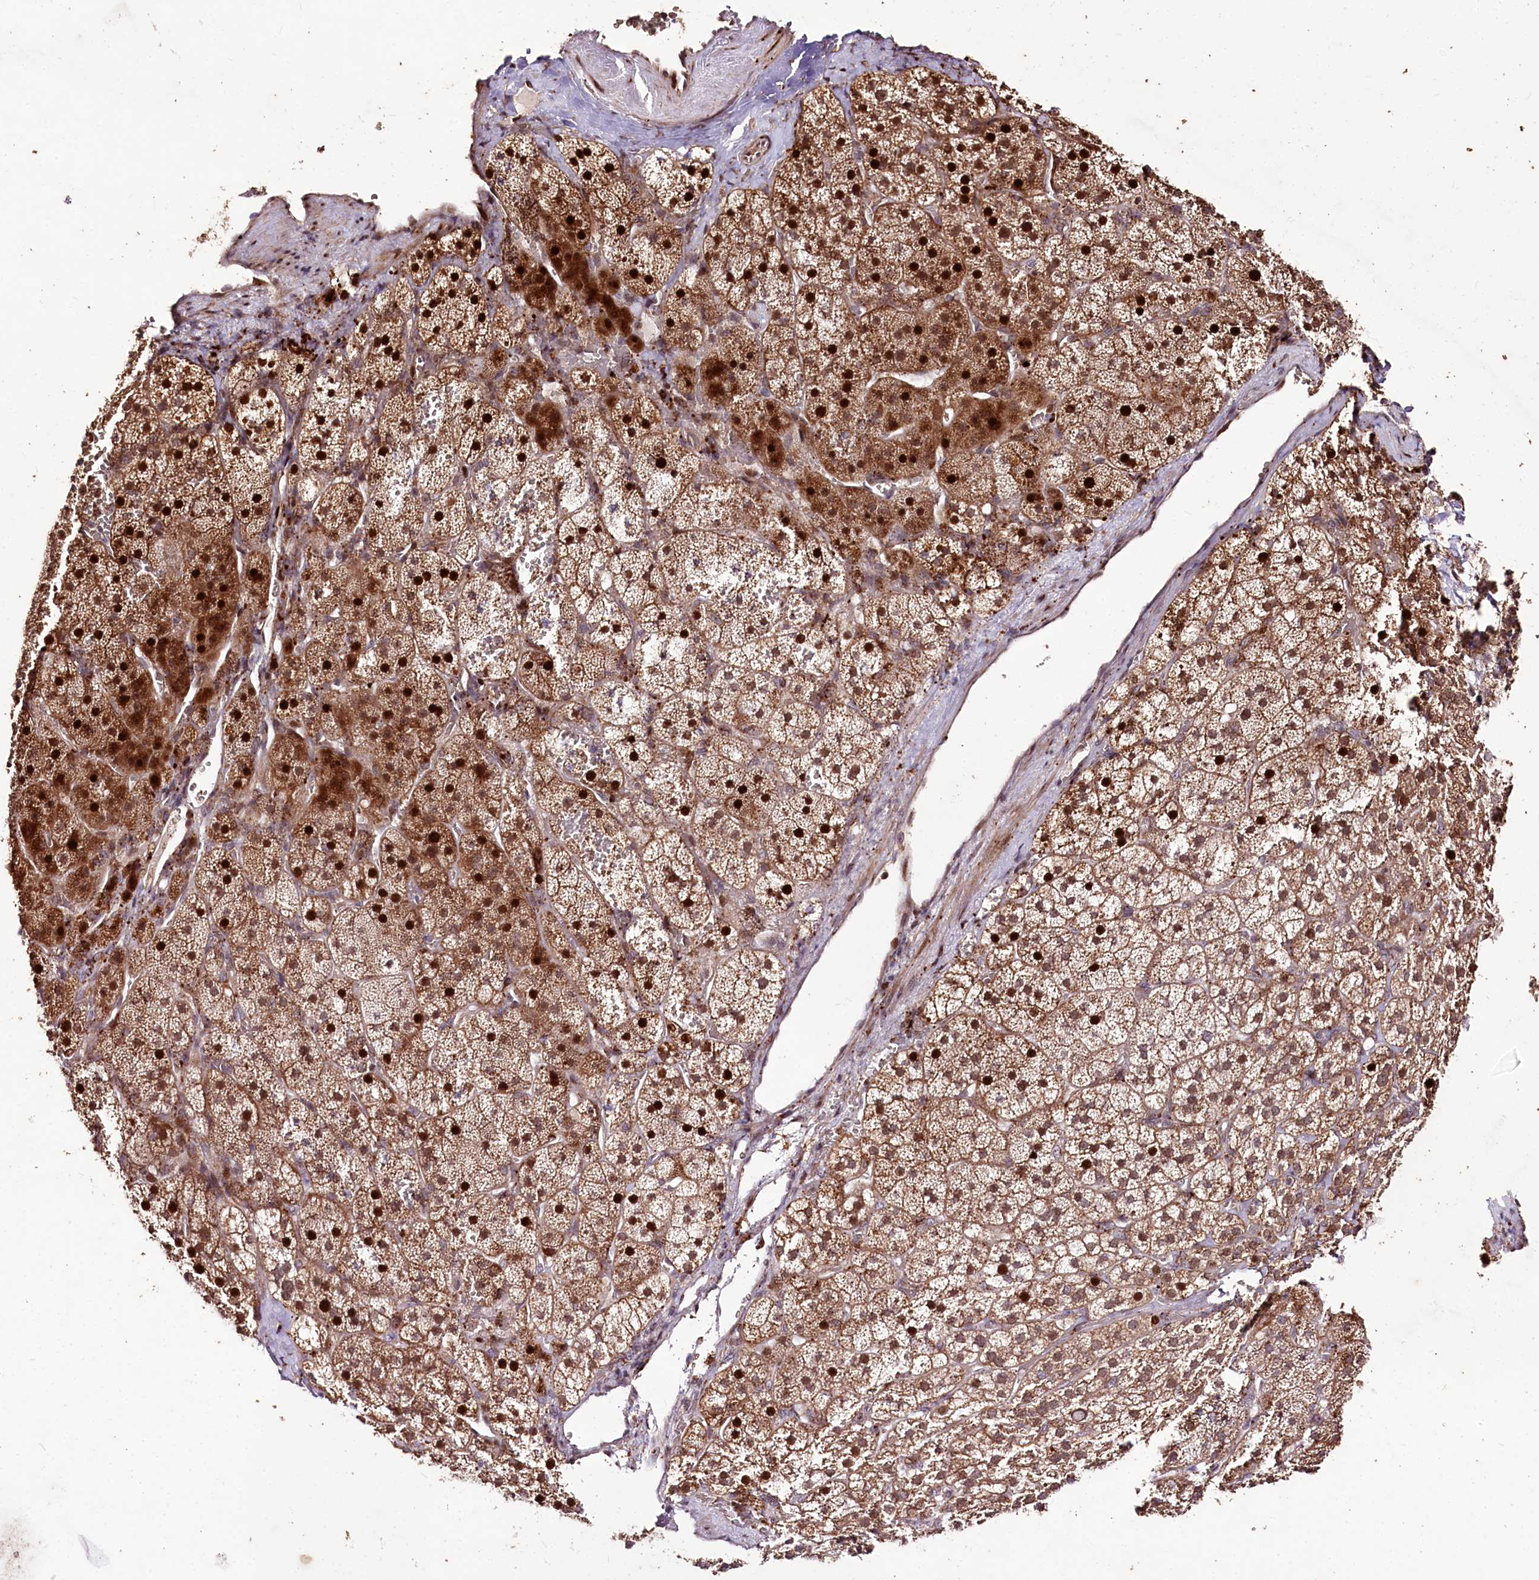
{"staining": {"intensity": "strong", "quantity": "25%-75%", "location": "cytoplasmic/membranous,nuclear"}, "tissue": "adrenal gland", "cell_type": "Glandular cells", "image_type": "normal", "snomed": [{"axis": "morphology", "description": "Normal tissue, NOS"}, {"axis": "topography", "description": "Adrenal gland"}], "caption": "Immunohistochemistry histopathology image of normal adrenal gland stained for a protein (brown), which reveals high levels of strong cytoplasmic/membranous,nuclear staining in approximately 25%-75% of glandular cells.", "gene": "CARD19", "patient": {"sex": "female", "age": 44}}